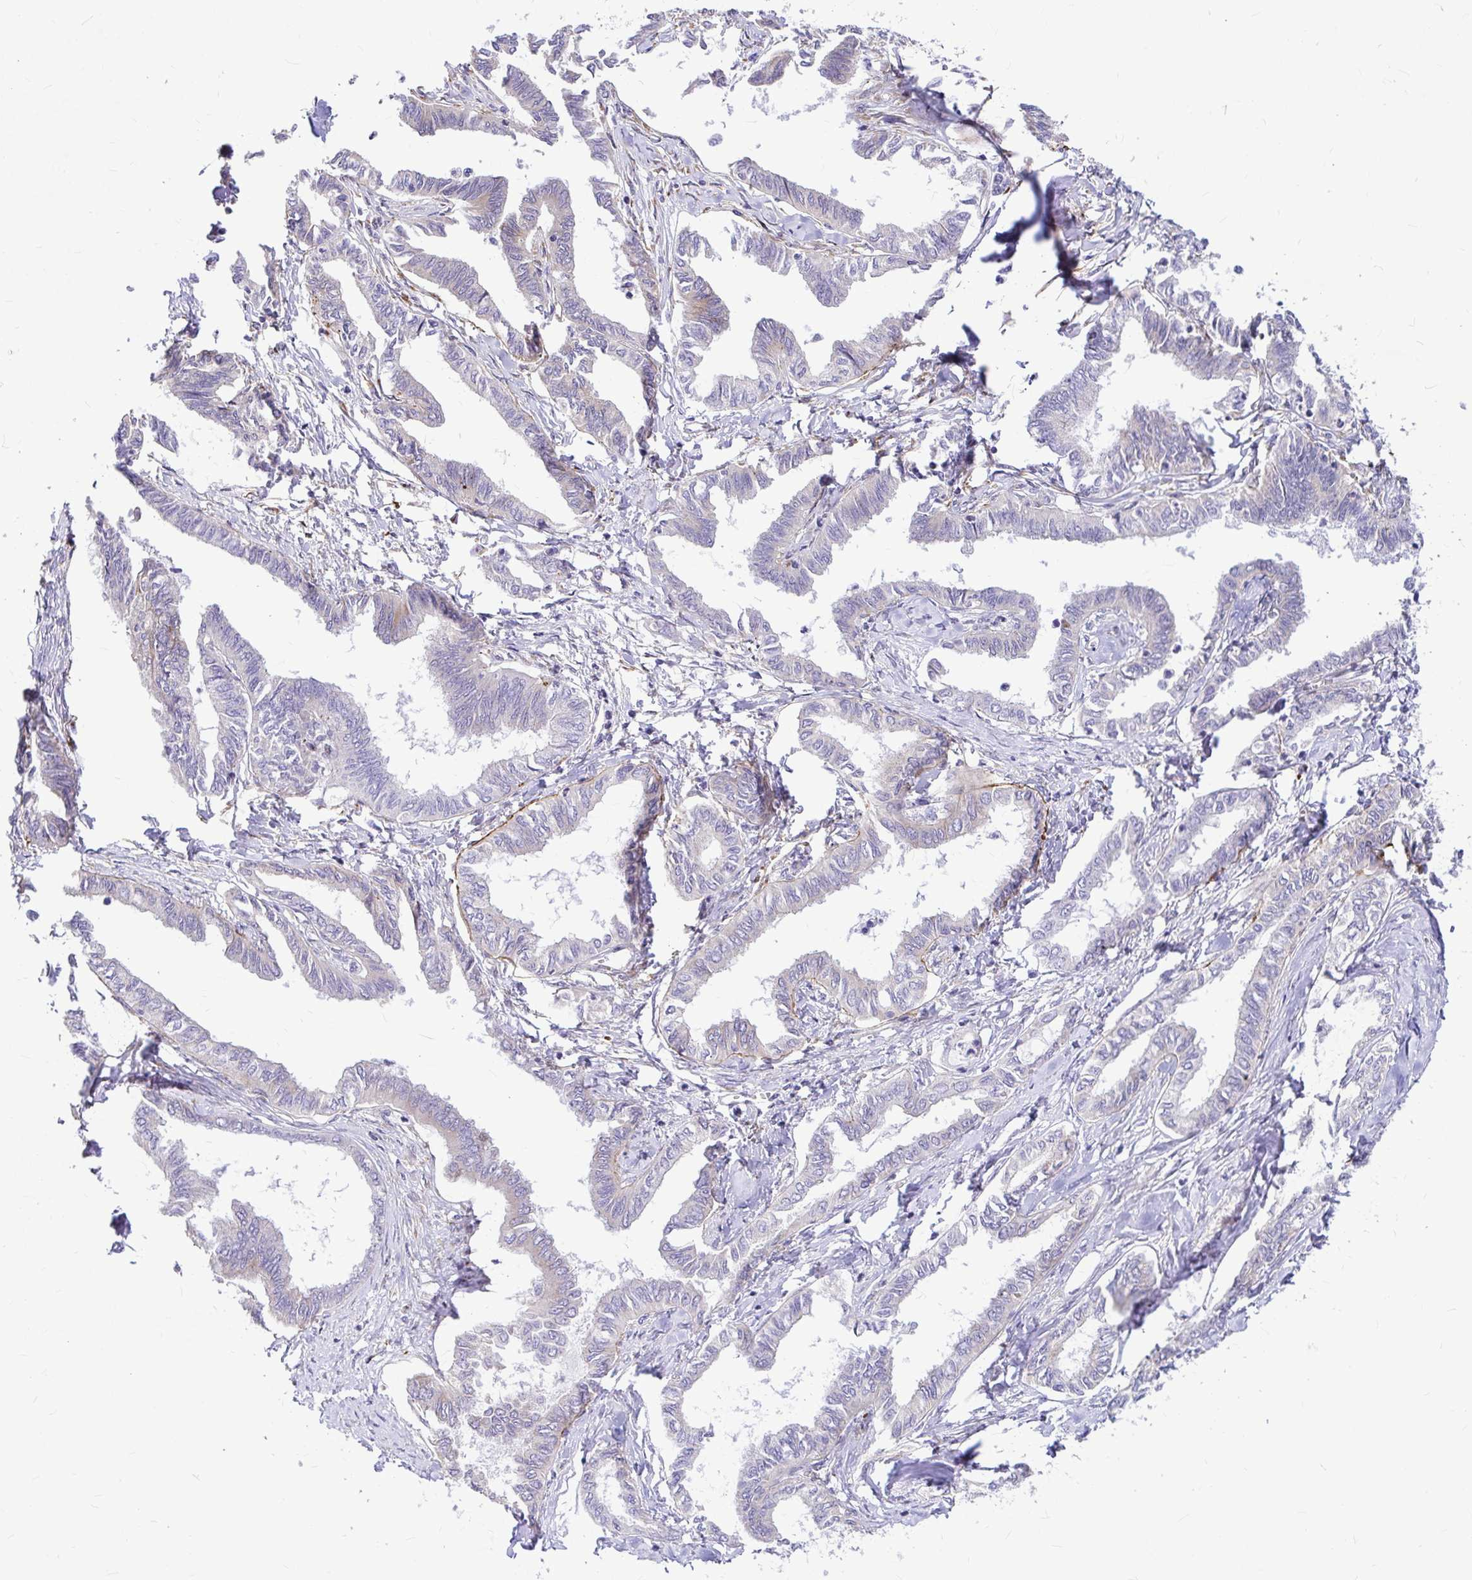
{"staining": {"intensity": "negative", "quantity": "none", "location": "none"}, "tissue": "ovarian cancer", "cell_type": "Tumor cells", "image_type": "cancer", "snomed": [{"axis": "morphology", "description": "Carcinoma, endometroid"}, {"axis": "topography", "description": "Ovary"}], "caption": "Immunohistochemical staining of ovarian cancer demonstrates no significant expression in tumor cells. (DAB immunohistochemistry (IHC) with hematoxylin counter stain).", "gene": "GABBR2", "patient": {"sex": "female", "age": 70}}